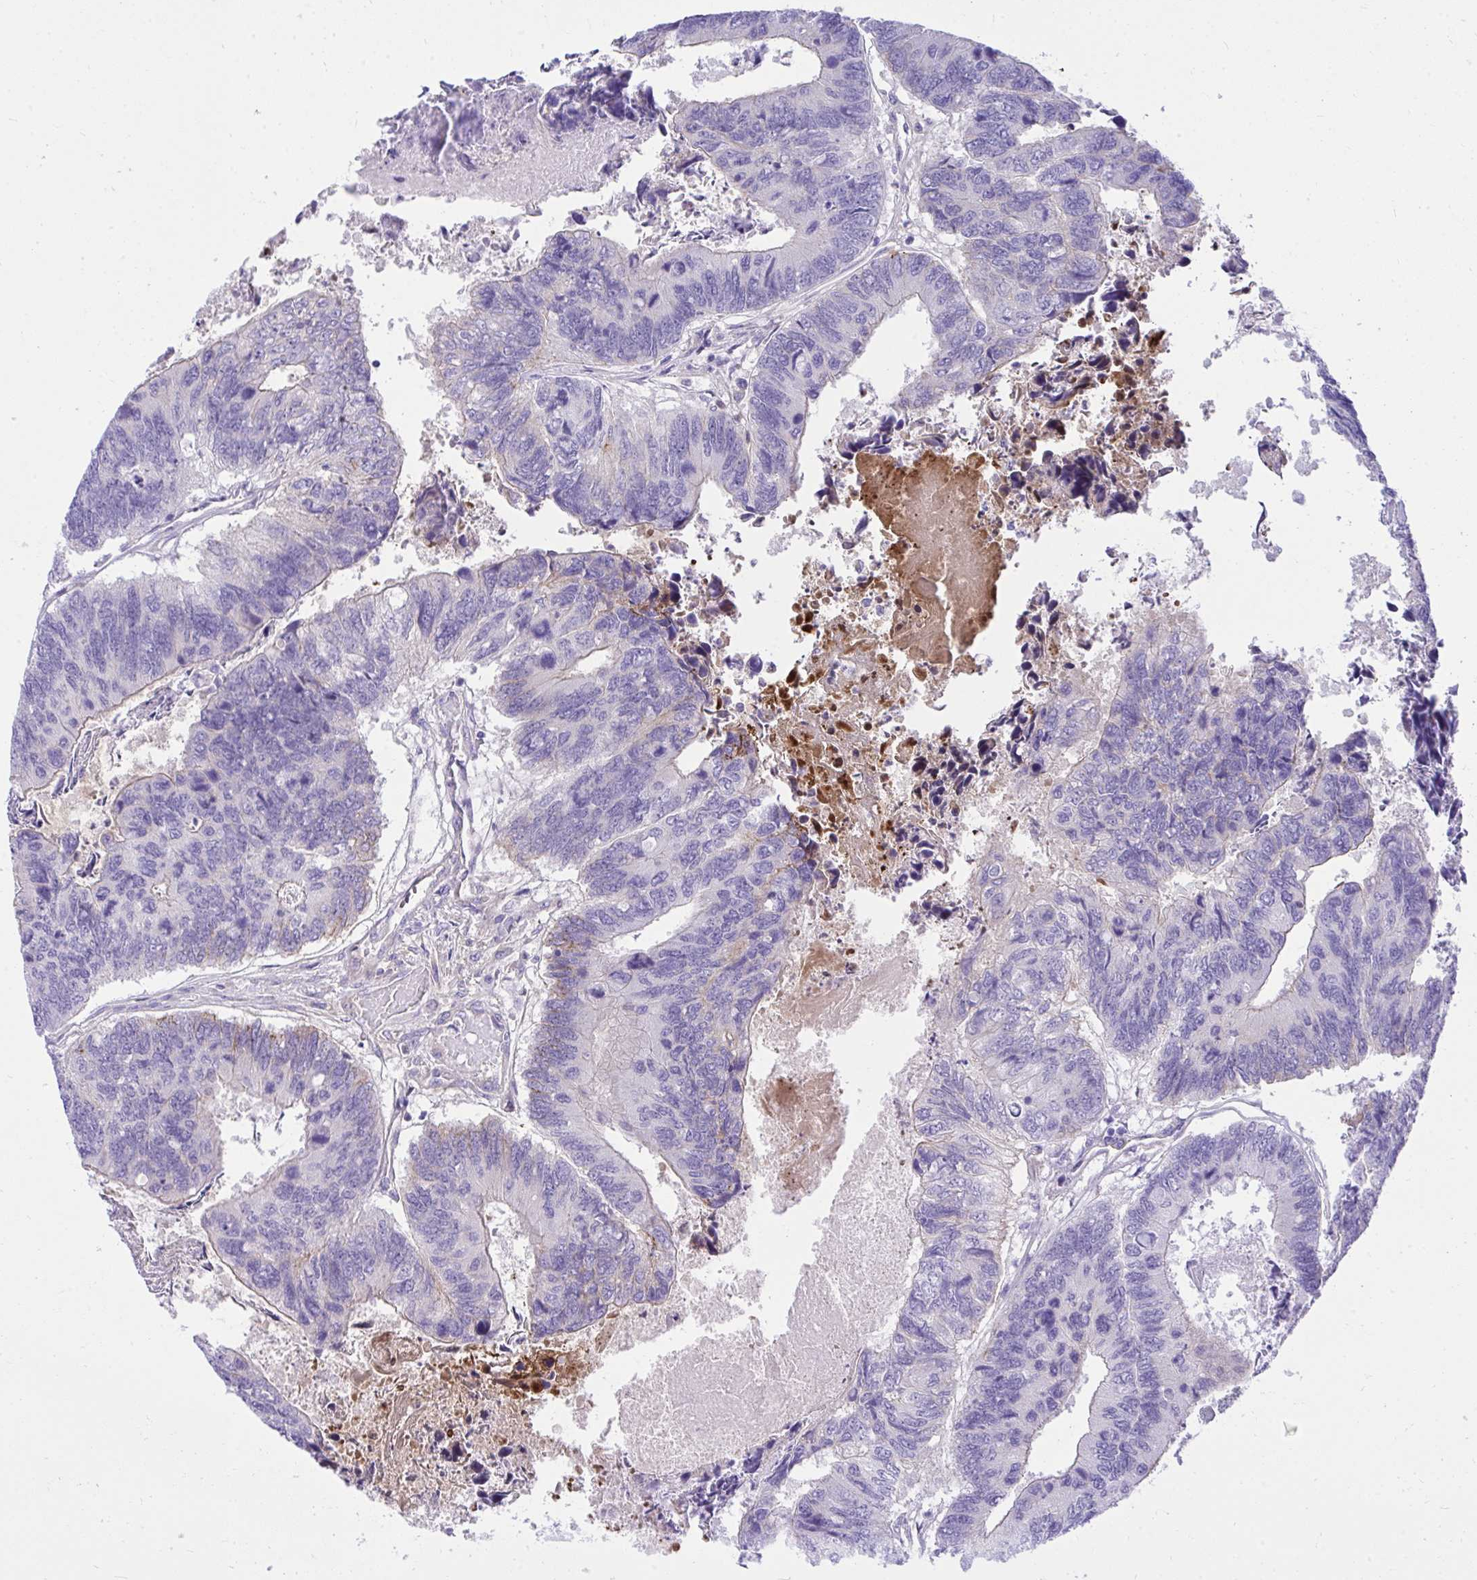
{"staining": {"intensity": "negative", "quantity": "none", "location": "none"}, "tissue": "colorectal cancer", "cell_type": "Tumor cells", "image_type": "cancer", "snomed": [{"axis": "morphology", "description": "Adenocarcinoma, NOS"}, {"axis": "topography", "description": "Colon"}], "caption": "Micrograph shows no protein positivity in tumor cells of colorectal cancer (adenocarcinoma) tissue. (DAB IHC with hematoxylin counter stain).", "gene": "HRG", "patient": {"sex": "female", "age": 67}}